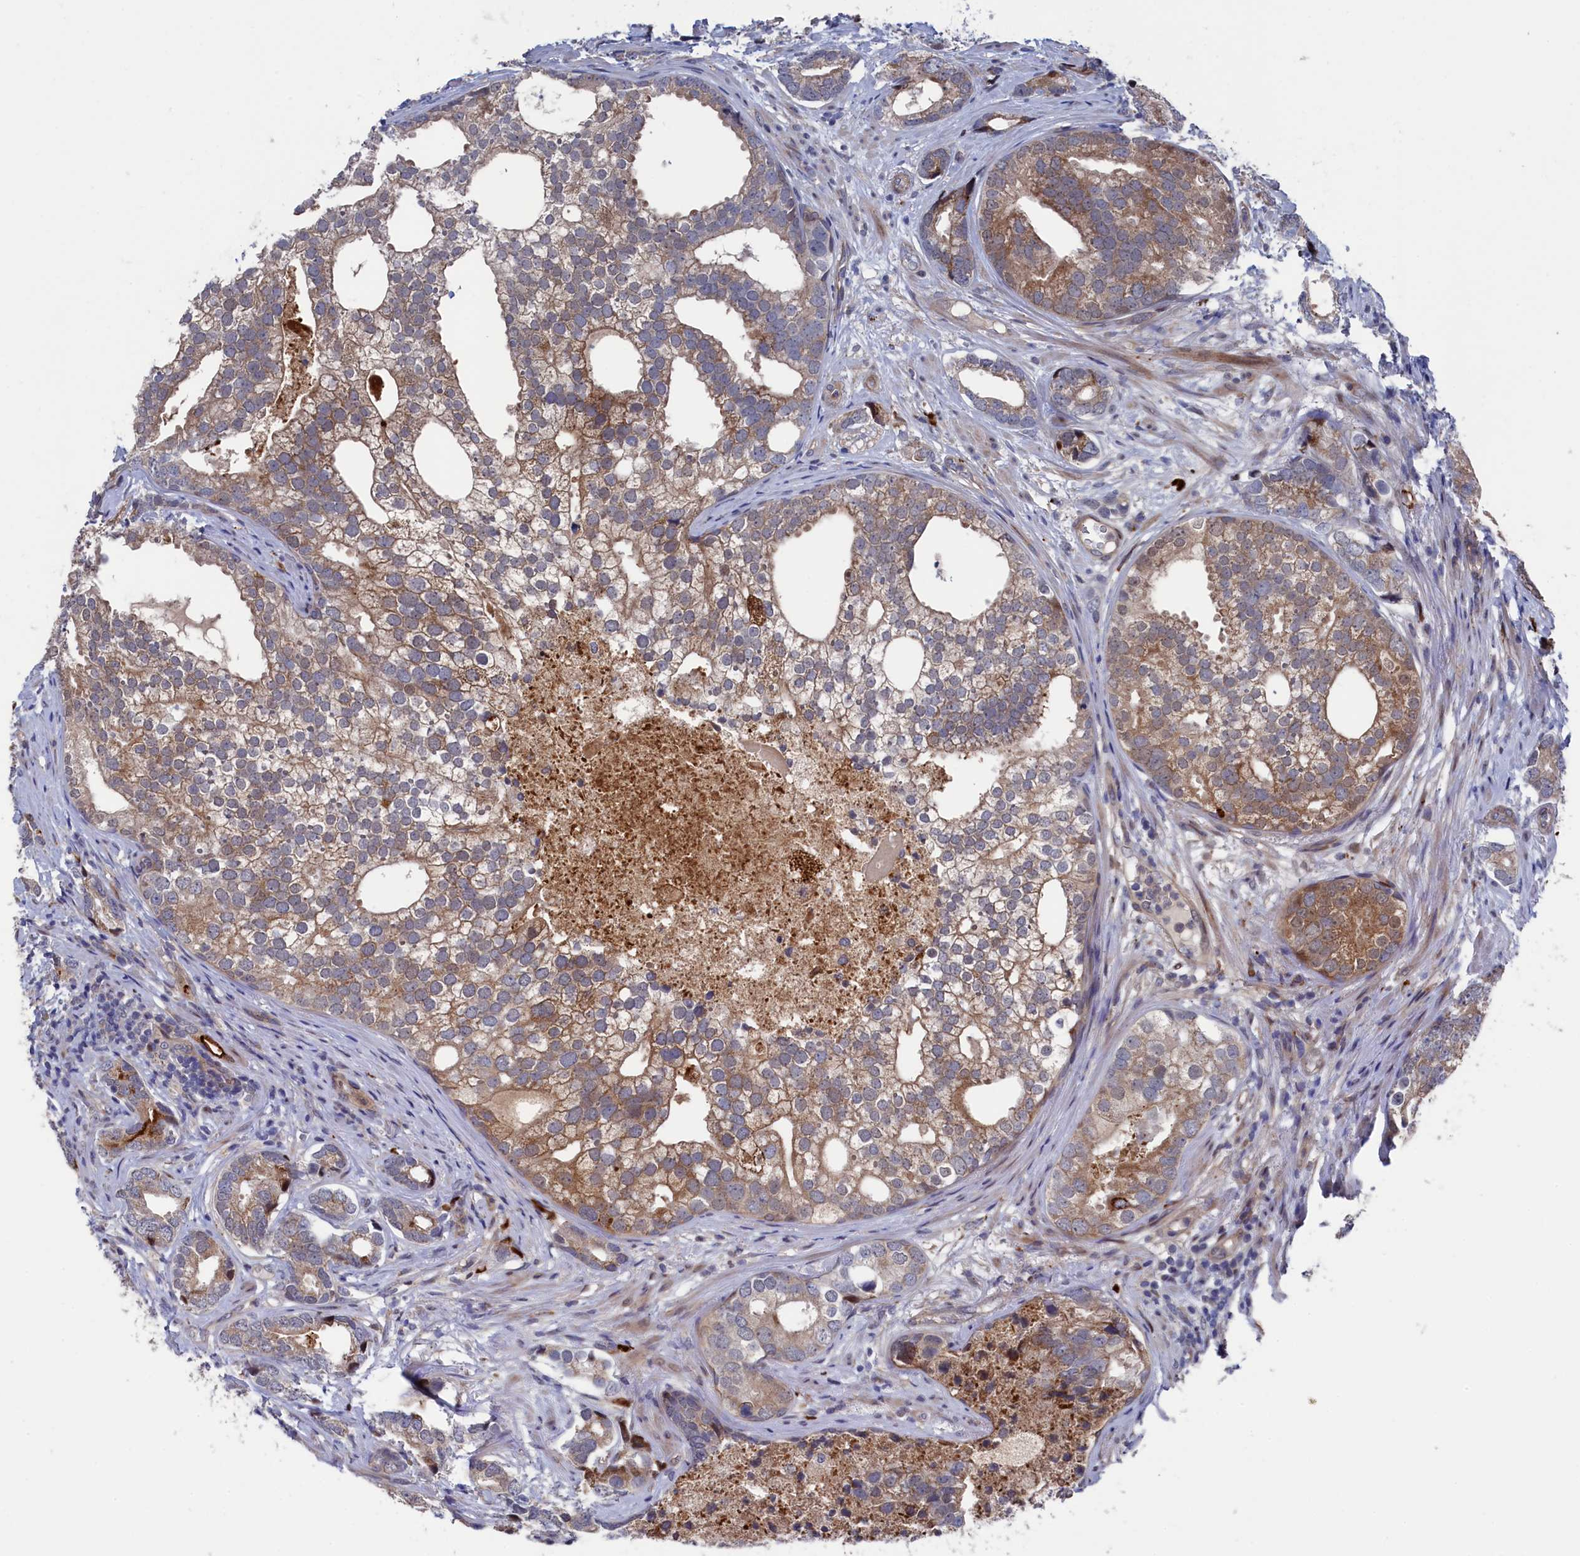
{"staining": {"intensity": "moderate", "quantity": ">75%", "location": "cytoplasmic/membranous"}, "tissue": "prostate cancer", "cell_type": "Tumor cells", "image_type": "cancer", "snomed": [{"axis": "morphology", "description": "Adenocarcinoma, High grade"}, {"axis": "topography", "description": "Prostate"}], "caption": "Brown immunohistochemical staining in human prostate cancer displays moderate cytoplasmic/membranous staining in about >75% of tumor cells.", "gene": "ZNF891", "patient": {"sex": "male", "age": 75}}